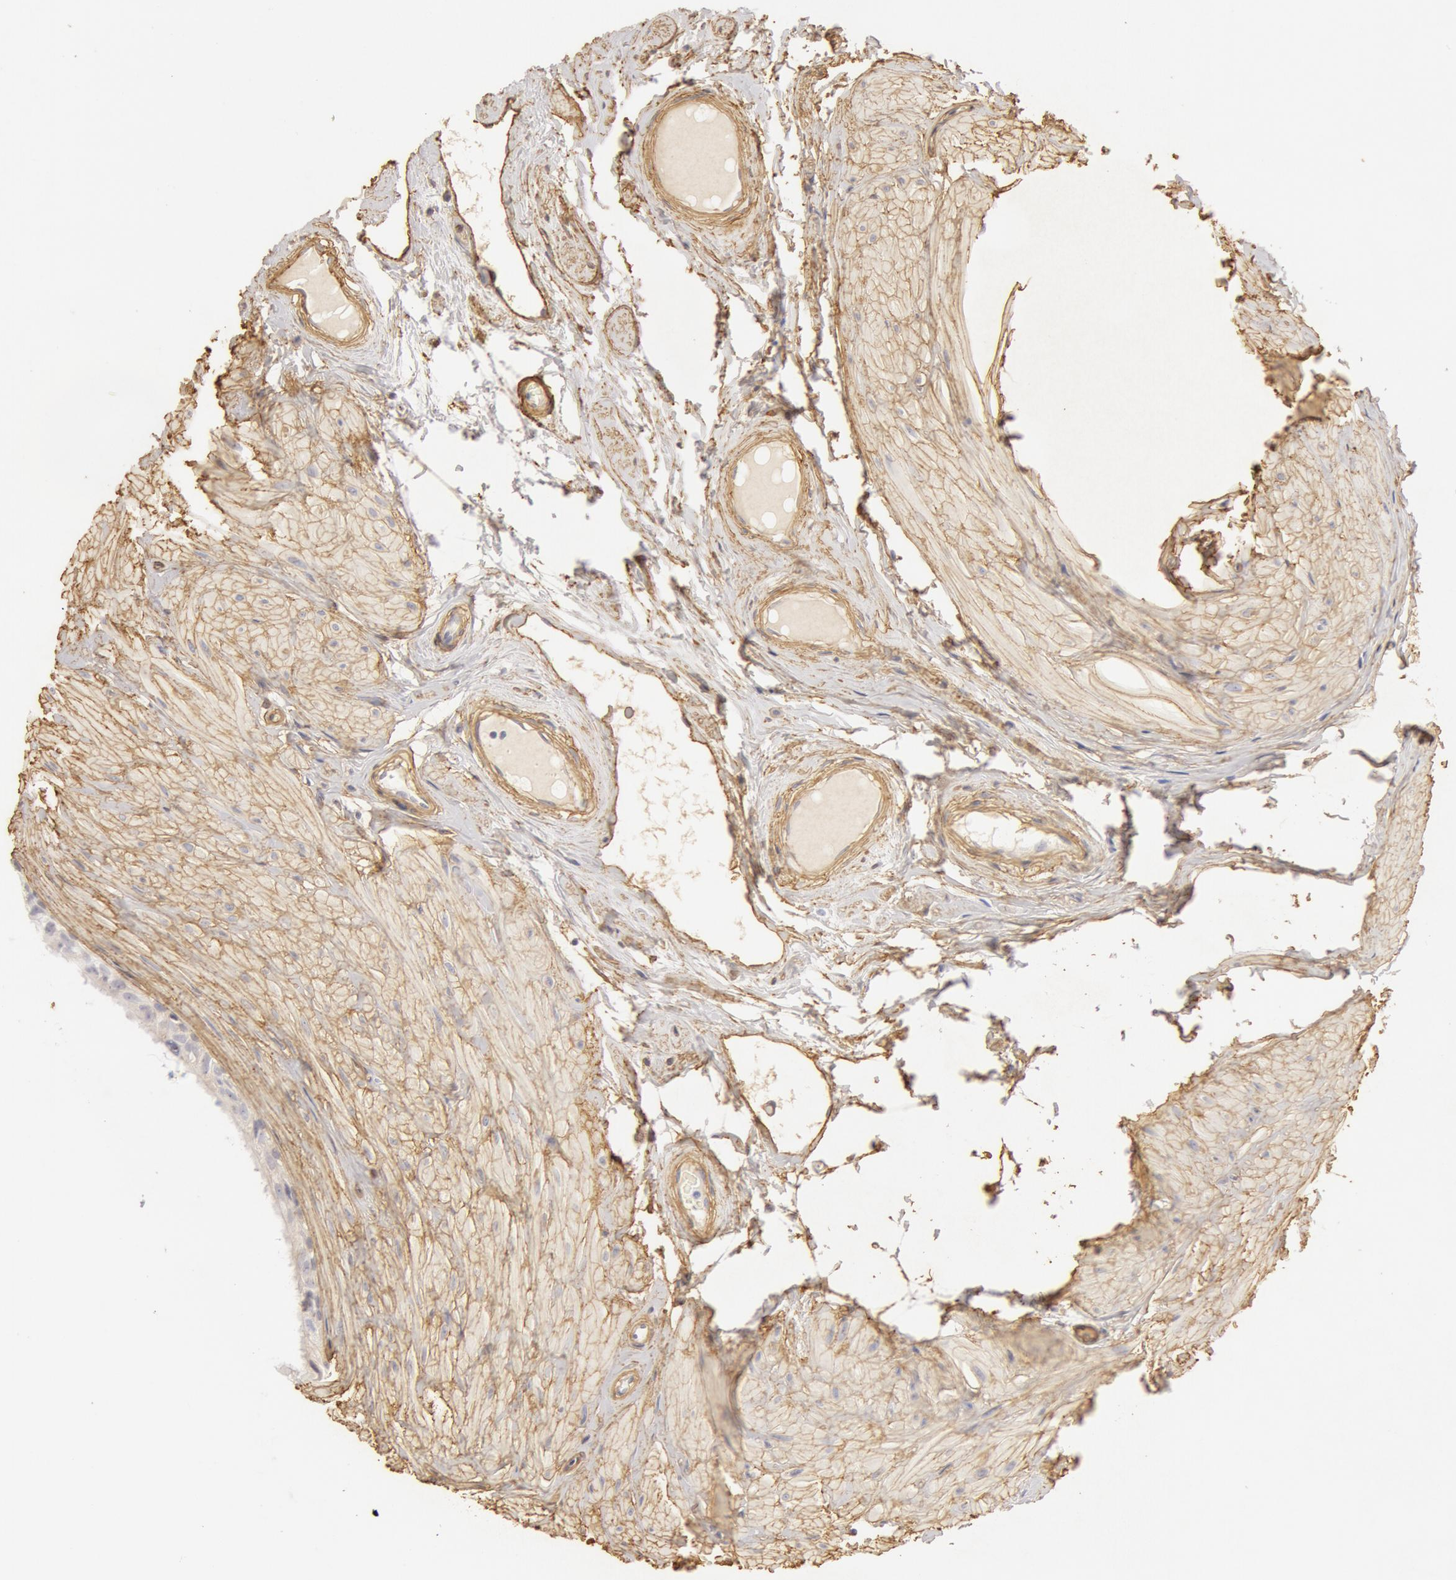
{"staining": {"intensity": "weak", "quantity": "<25%", "location": "cytoplasmic/membranous"}, "tissue": "epididymis", "cell_type": "Glandular cells", "image_type": "normal", "snomed": [{"axis": "morphology", "description": "Normal tissue, NOS"}, {"axis": "topography", "description": "Epididymis"}], "caption": "A histopathology image of human epididymis is negative for staining in glandular cells.", "gene": "COL4A1", "patient": {"sex": "male", "age": 52}}